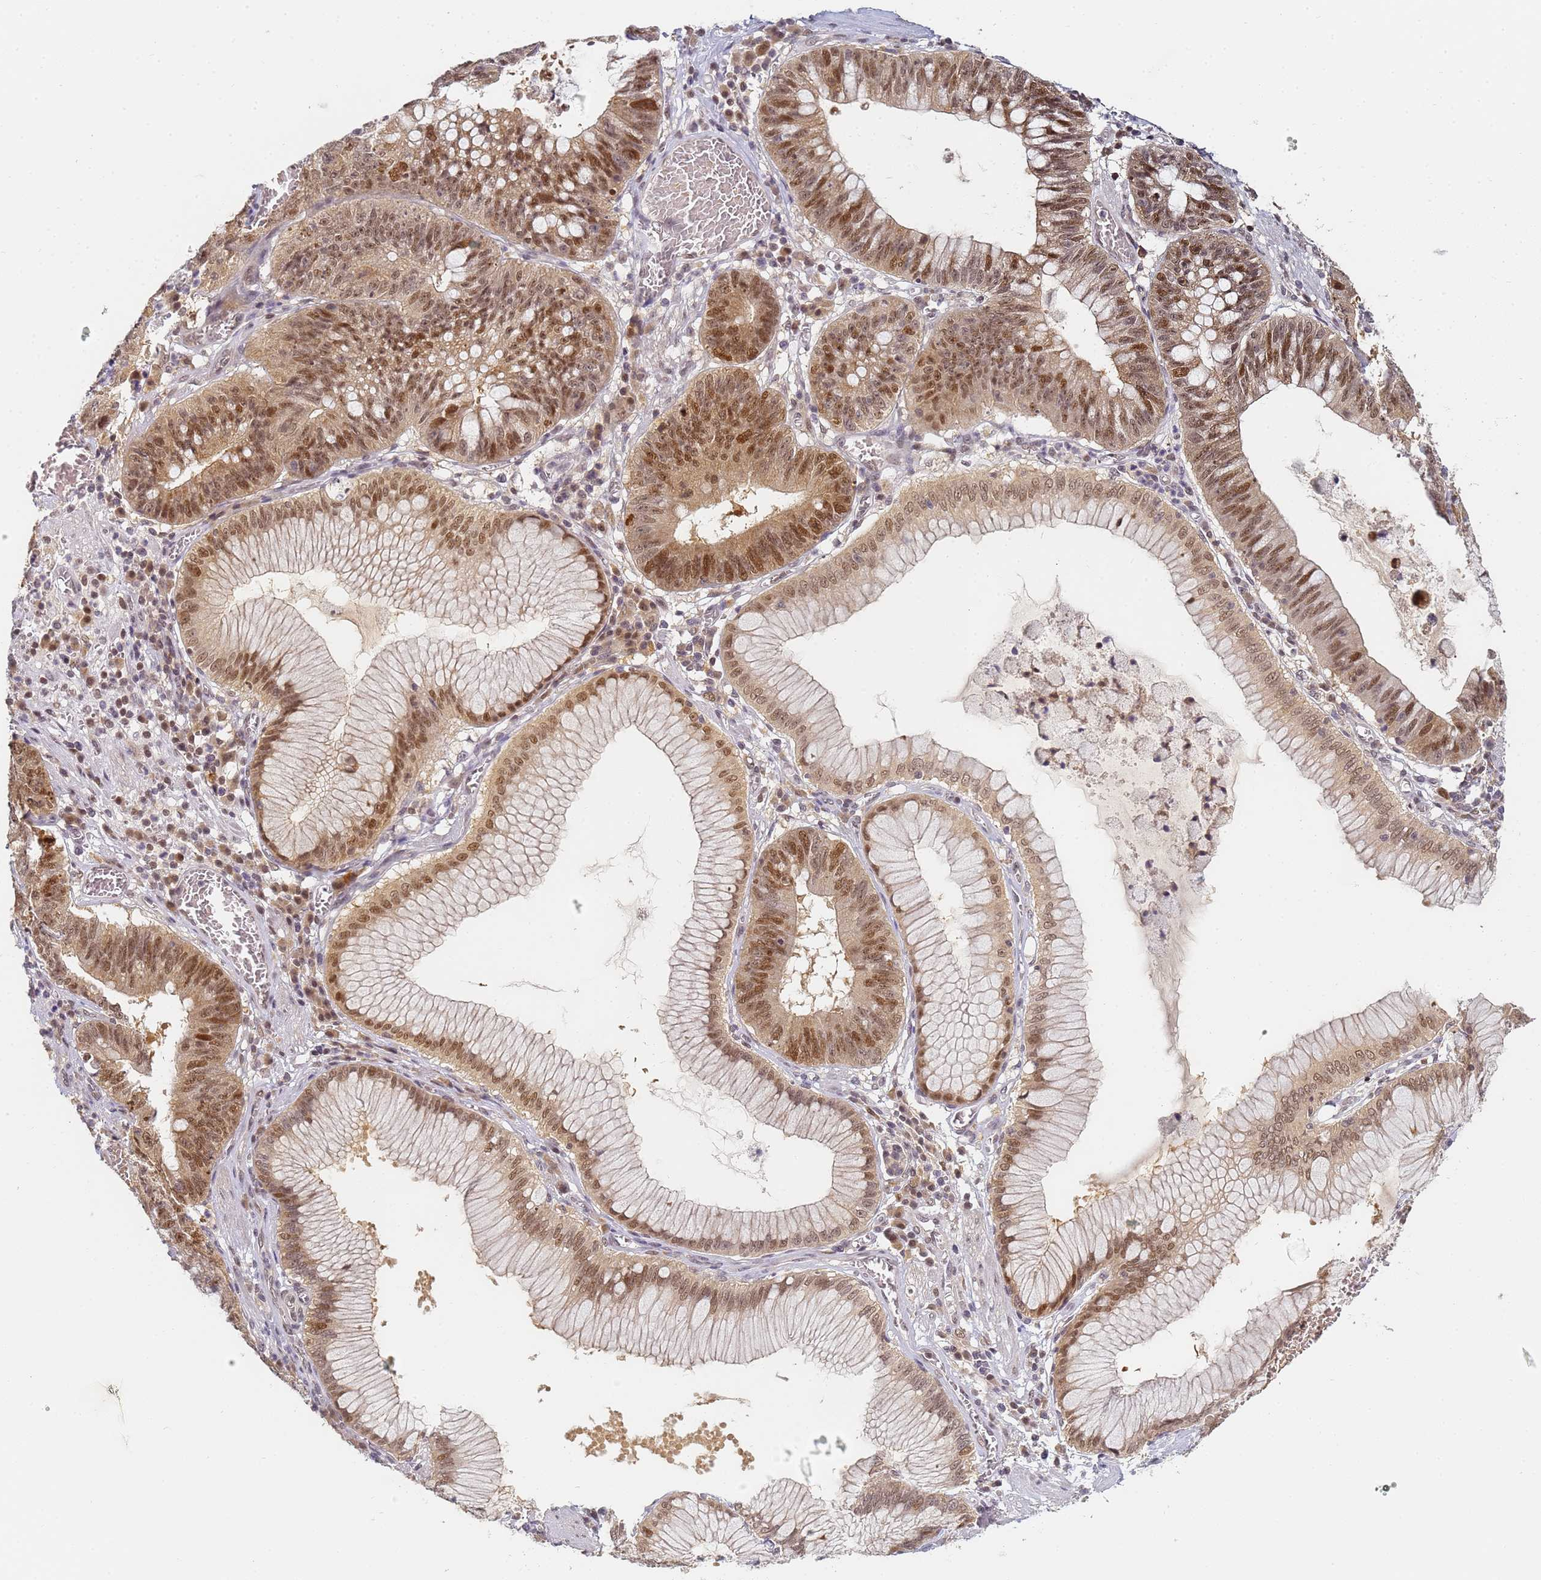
{"staining": {"intensity": "moderate", "quantity": ">75%", "location": "cytoplasmic/membranous,nuclear"}, "tissue": "stomach cancer", "cell_type": "Tumor cells", "image_type": "cancer", "snomed": [{"axis": "morphology", "description": "Adenocarcinoma, NOS"}, {"axis": "topography", "description": "Stomach"}], "caption": "Immunohistochemical staining of adenocarcinoma (stomach) exhibits medium levels of moderate cytoplasmic/membranous and nuclear protein staining in approximately >75% of tumor cells.", "gene": "HMCES", "patient": {"sex": "male", "age": 59}}